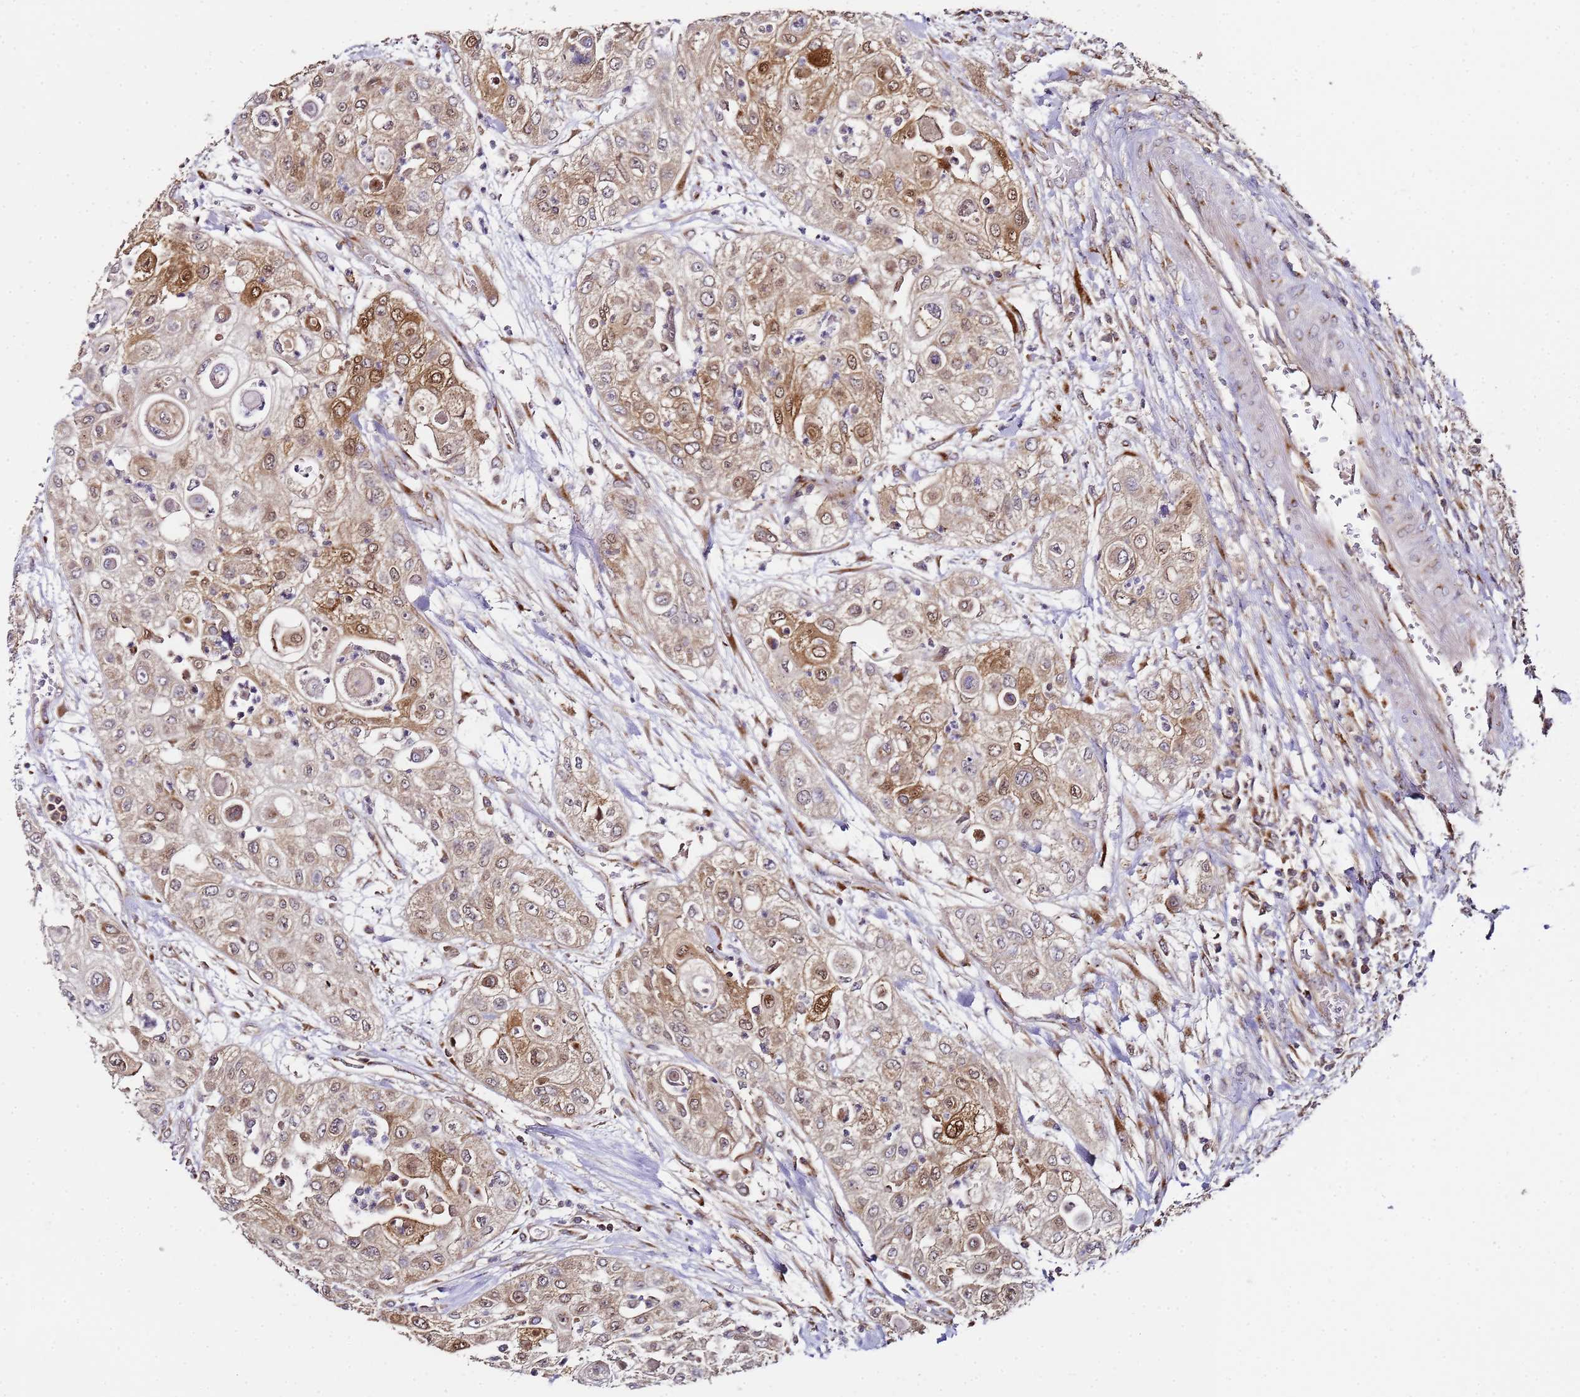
{"staining": {"intensity": "moderate", "quantity": "<25%", "location": "cytoplasmic/membranous,nuclear"}, "tissue": "urothelial cancer", "cell_type": "Tumor cells", "image_type": "cancer", "snomed": [{"axis": "morphology", "description": "Urothelial carcinoma, High grade"}, {"axis": "topography", "description": "Urinary bladder"}], "caption": "The micrograph shows a brown stain indicating the presence of a protein in the cytoplasmic/membranous and nuclear of tumor cells in urothelial cancer.", "gene": "MRPL49", "patient": {"sex": "female", "age": 79}}